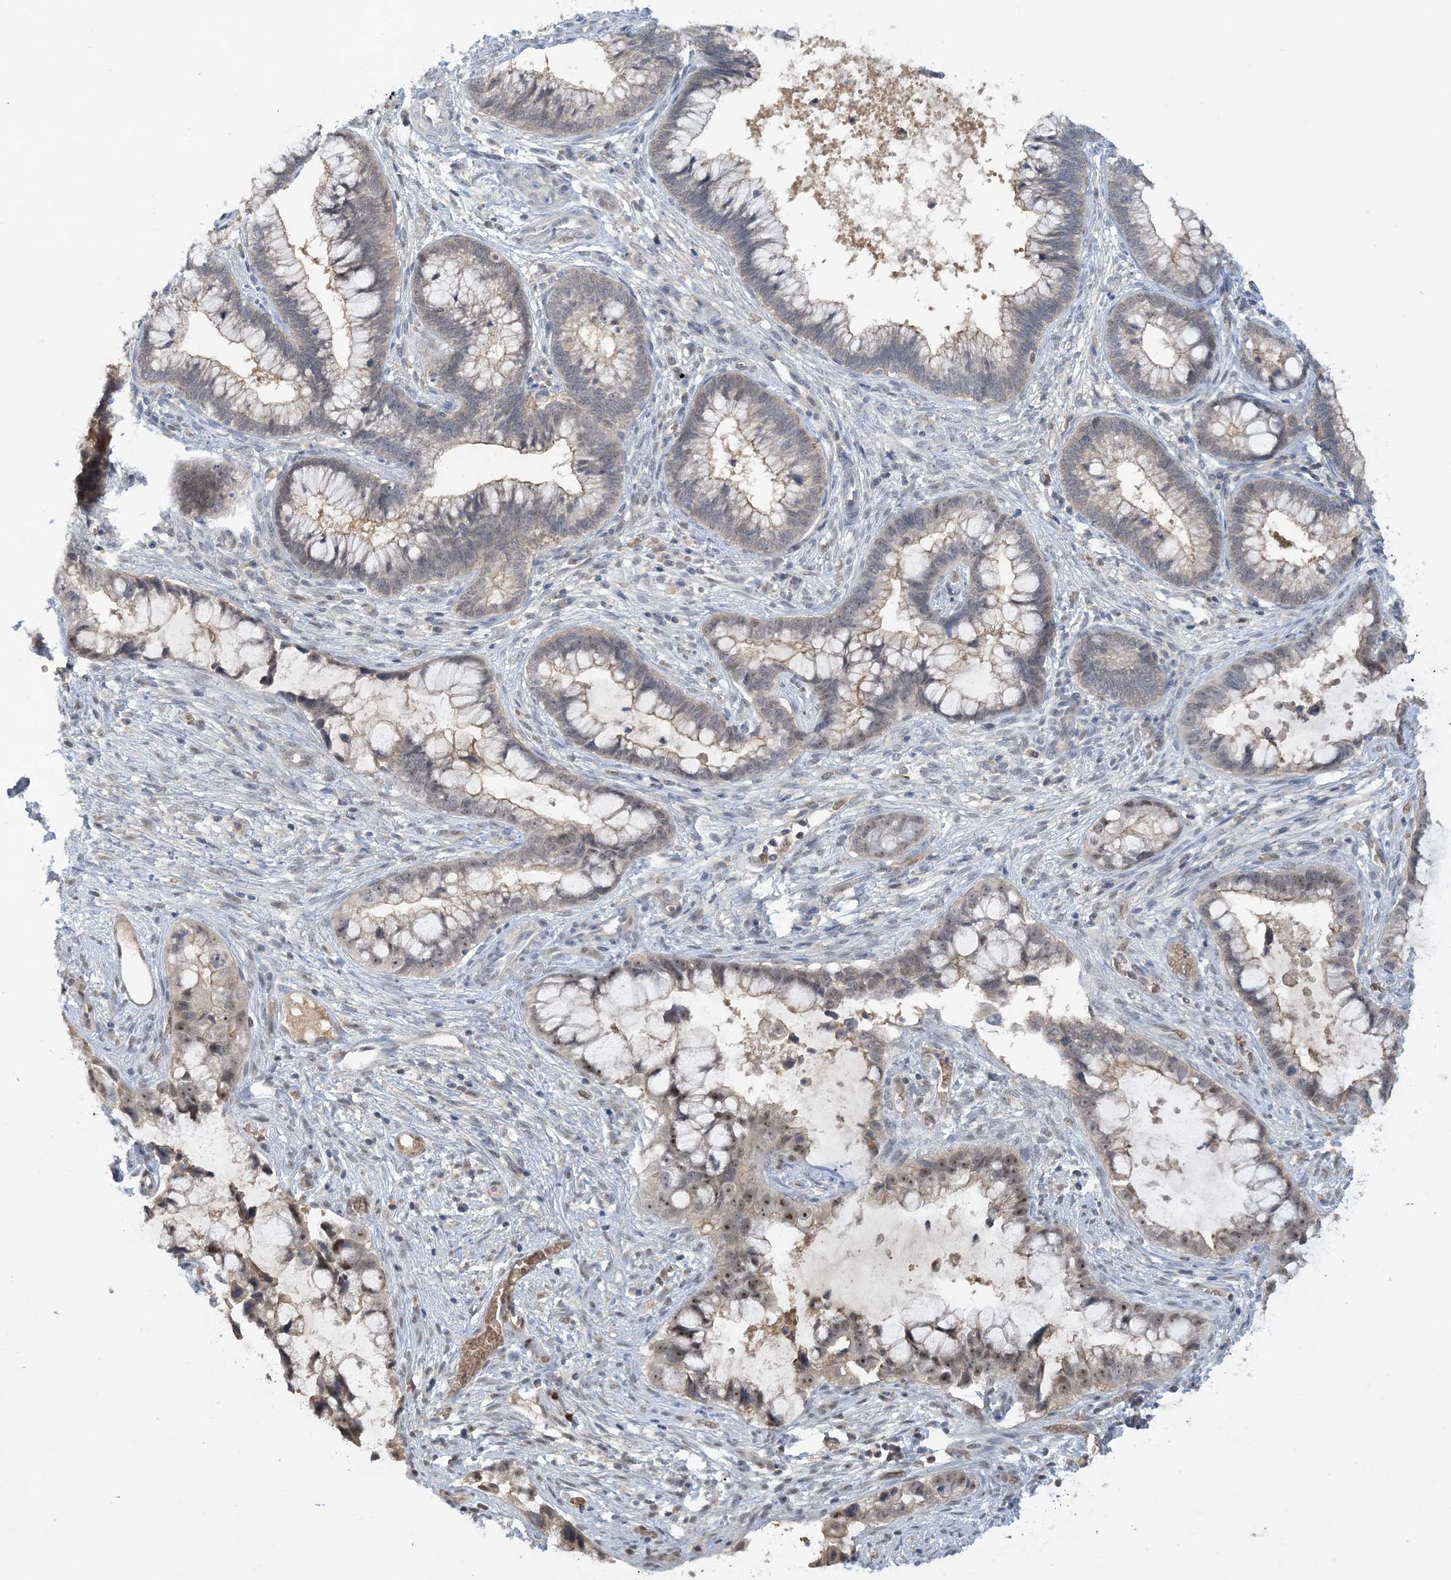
{"staining": {"intensity": "weak", "quantity": "25%-75%", "location": "cytoplasmic/membranous,nuclear"}, "tissue": "cervical cancer", "cell_type": "Tumor cells", "image_type": "cancer", "snomed": [{"axis": "morphology", "description": "Adenocarcinoma, NOS"}, {"axis": "topography", "description": "Cervix"}], "caption": "A histopathology image of human cervical adenocarcinoma stained for a protein shows weak cytoplasmic/membranous and nuclear brown staining in tumor cells. Using DAB (3,3'-diaminobenzidine) (brown) and hematoxylin (blue) stains, captured at high magnification using brightfield microscopy.", "gene": "UBE2E1", "patient": {"sex": "female", "age": 44}}